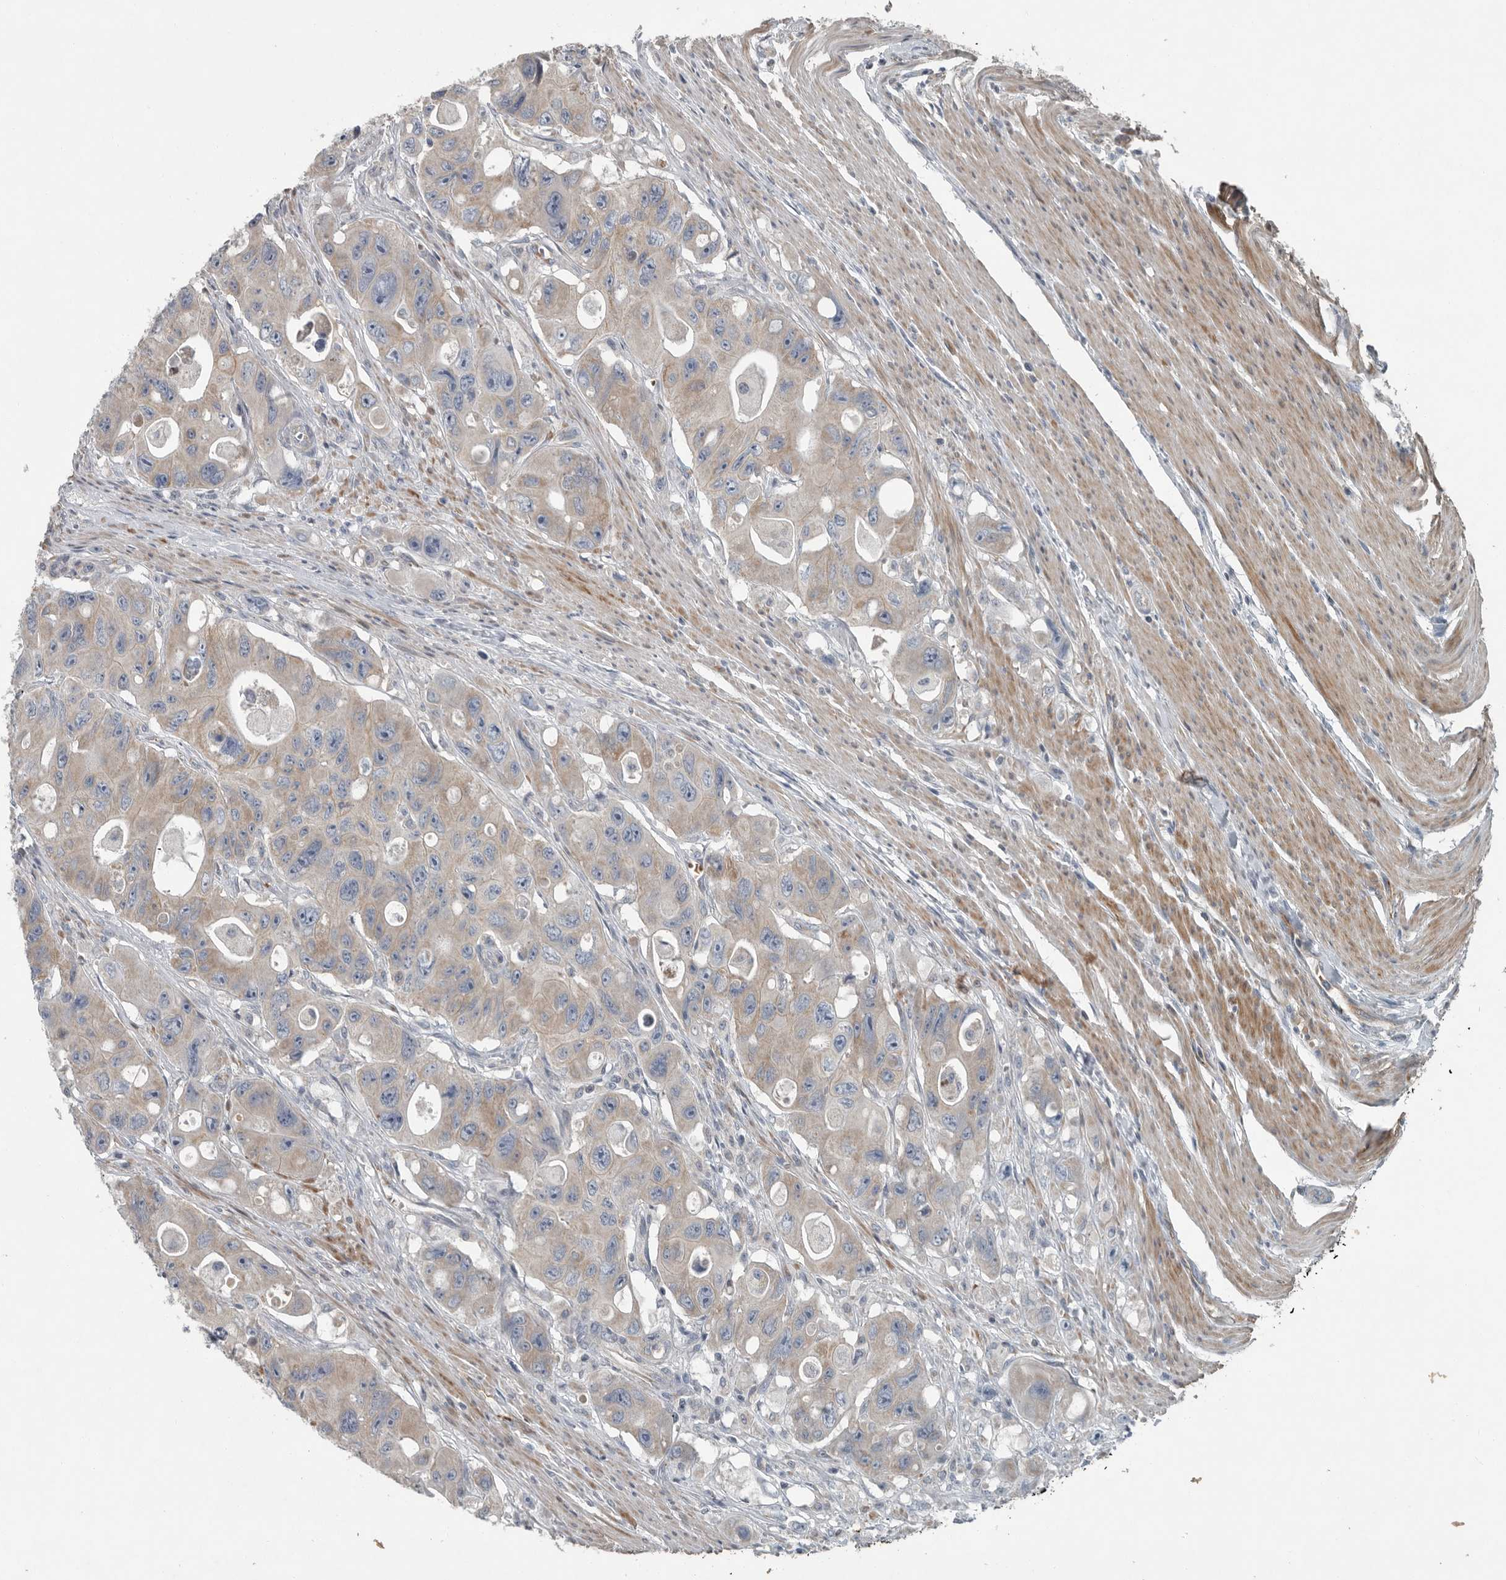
{"staining": {"intensity": "weak", "quantity": "25%-75%", "location": "cytoplasmic/membranous"}, "tissue": "colorectal cancer", "cell_type": "Tumor cells", "image_type": "cancer", "snomed": [{"axis": "morphology", "description": "Adenocarcinoma, NOS"}, {"axis": "topography", "description": "Colon"}], "caption": "Weak cytoplasmic/membranous protein staining is identified in about 25%-75% of tumor cells in adenocarcinoma (colorectal). The protein of interest is shown in brown color, while the nuclei are stained blue.", "gene": "MPP3", "patient": {"sex": "female", "age": 46}}